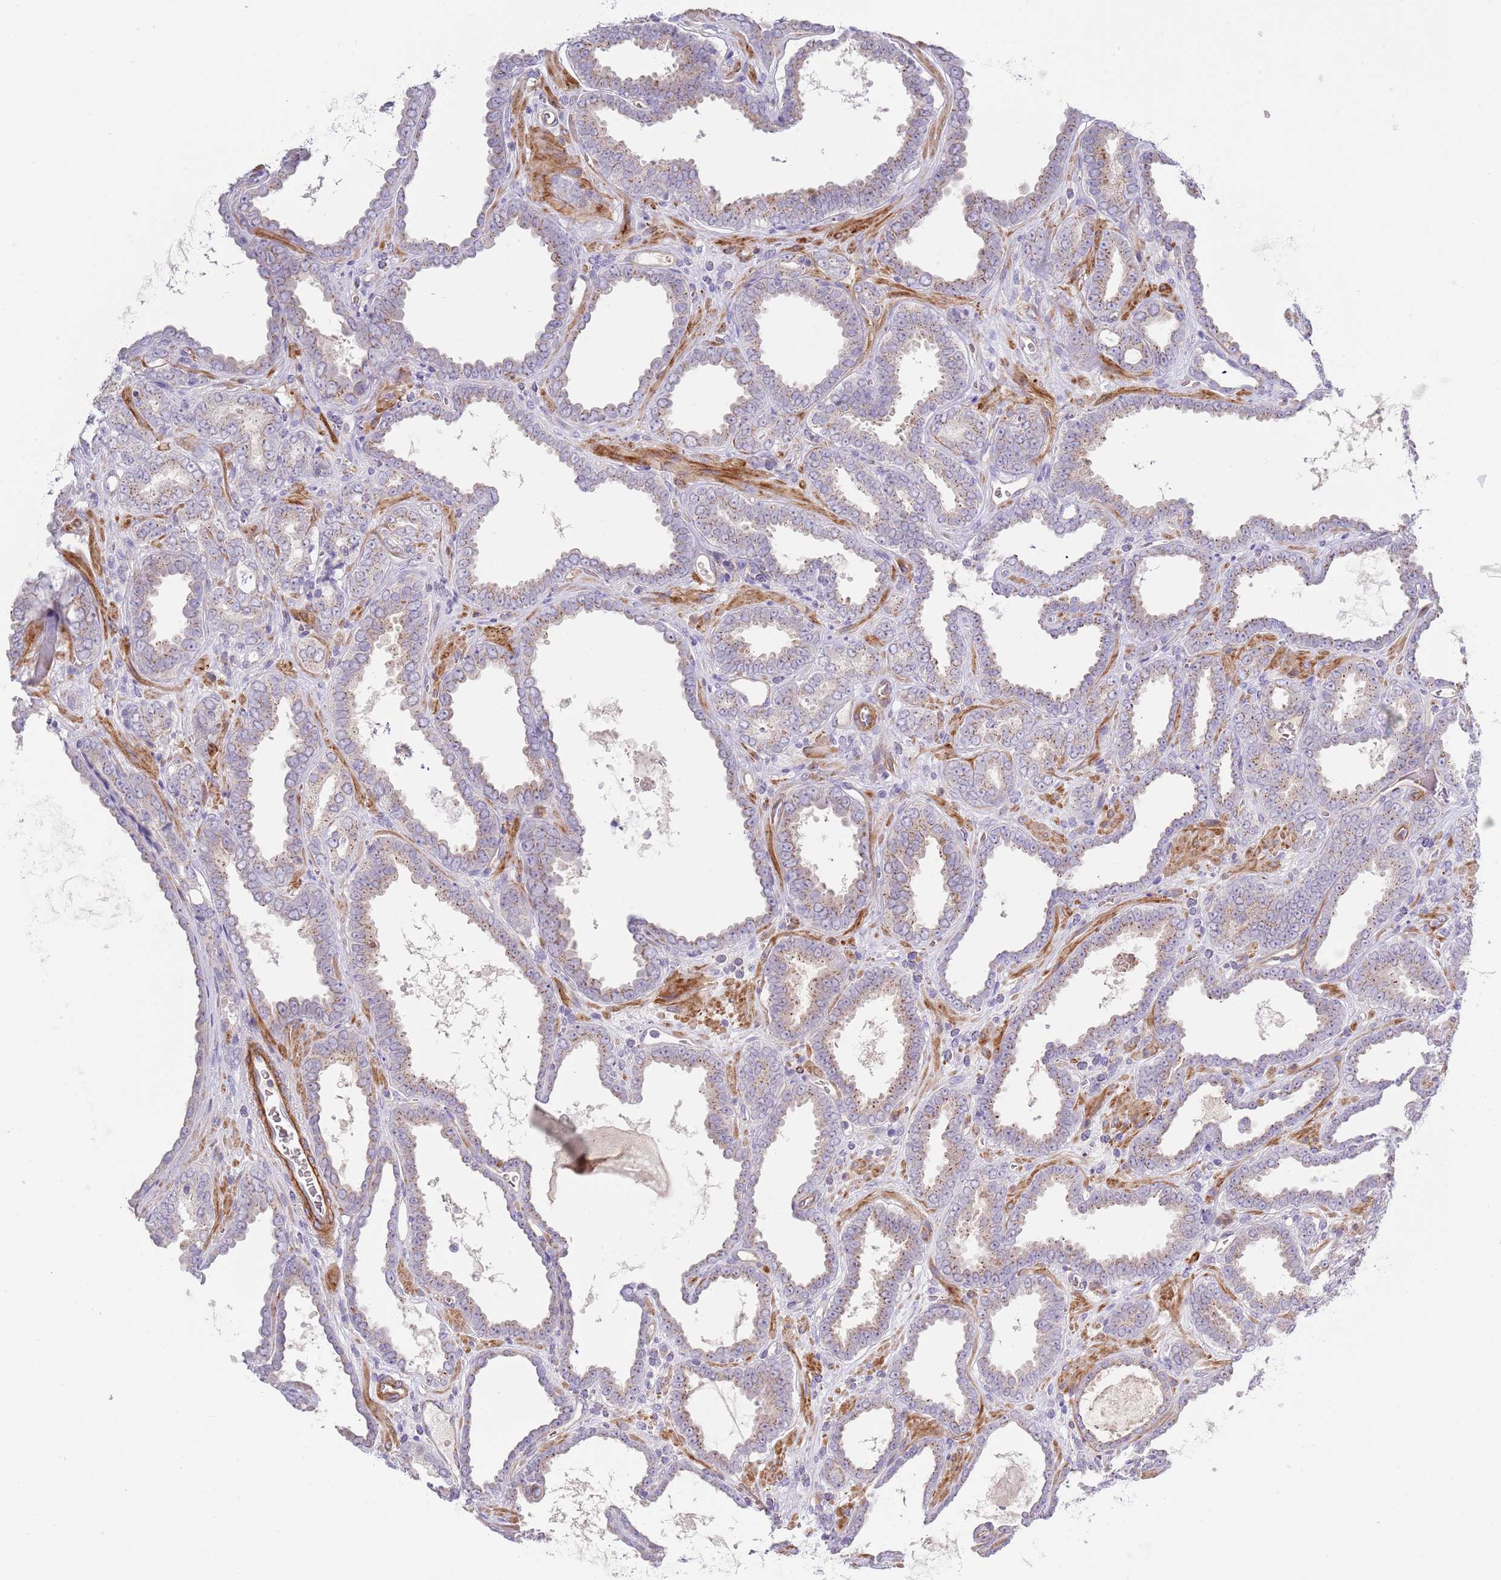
{"staining": {"intensity": "weak", "quantity": "25%-75%", "location": "cytoplasmic/membranous"}, "tissue": "prostate cancer", "cell_type": "Tumor cells", "image_type": "cancer", "snomed": [{"axis": "morphology", "description": "Adenocarcinoma, High grade"}, {"axis": "topography", "description": "Prostate"}], "caption": "A photomicrograph showing weak cytoplasmic/membranous staining in about 25%-75% of tumor cells in prostate cancer, as visualized by brown immunohistochemical staining.", "gene": "TINAGL1", "patient": {"sex": "male", "age": 72}}